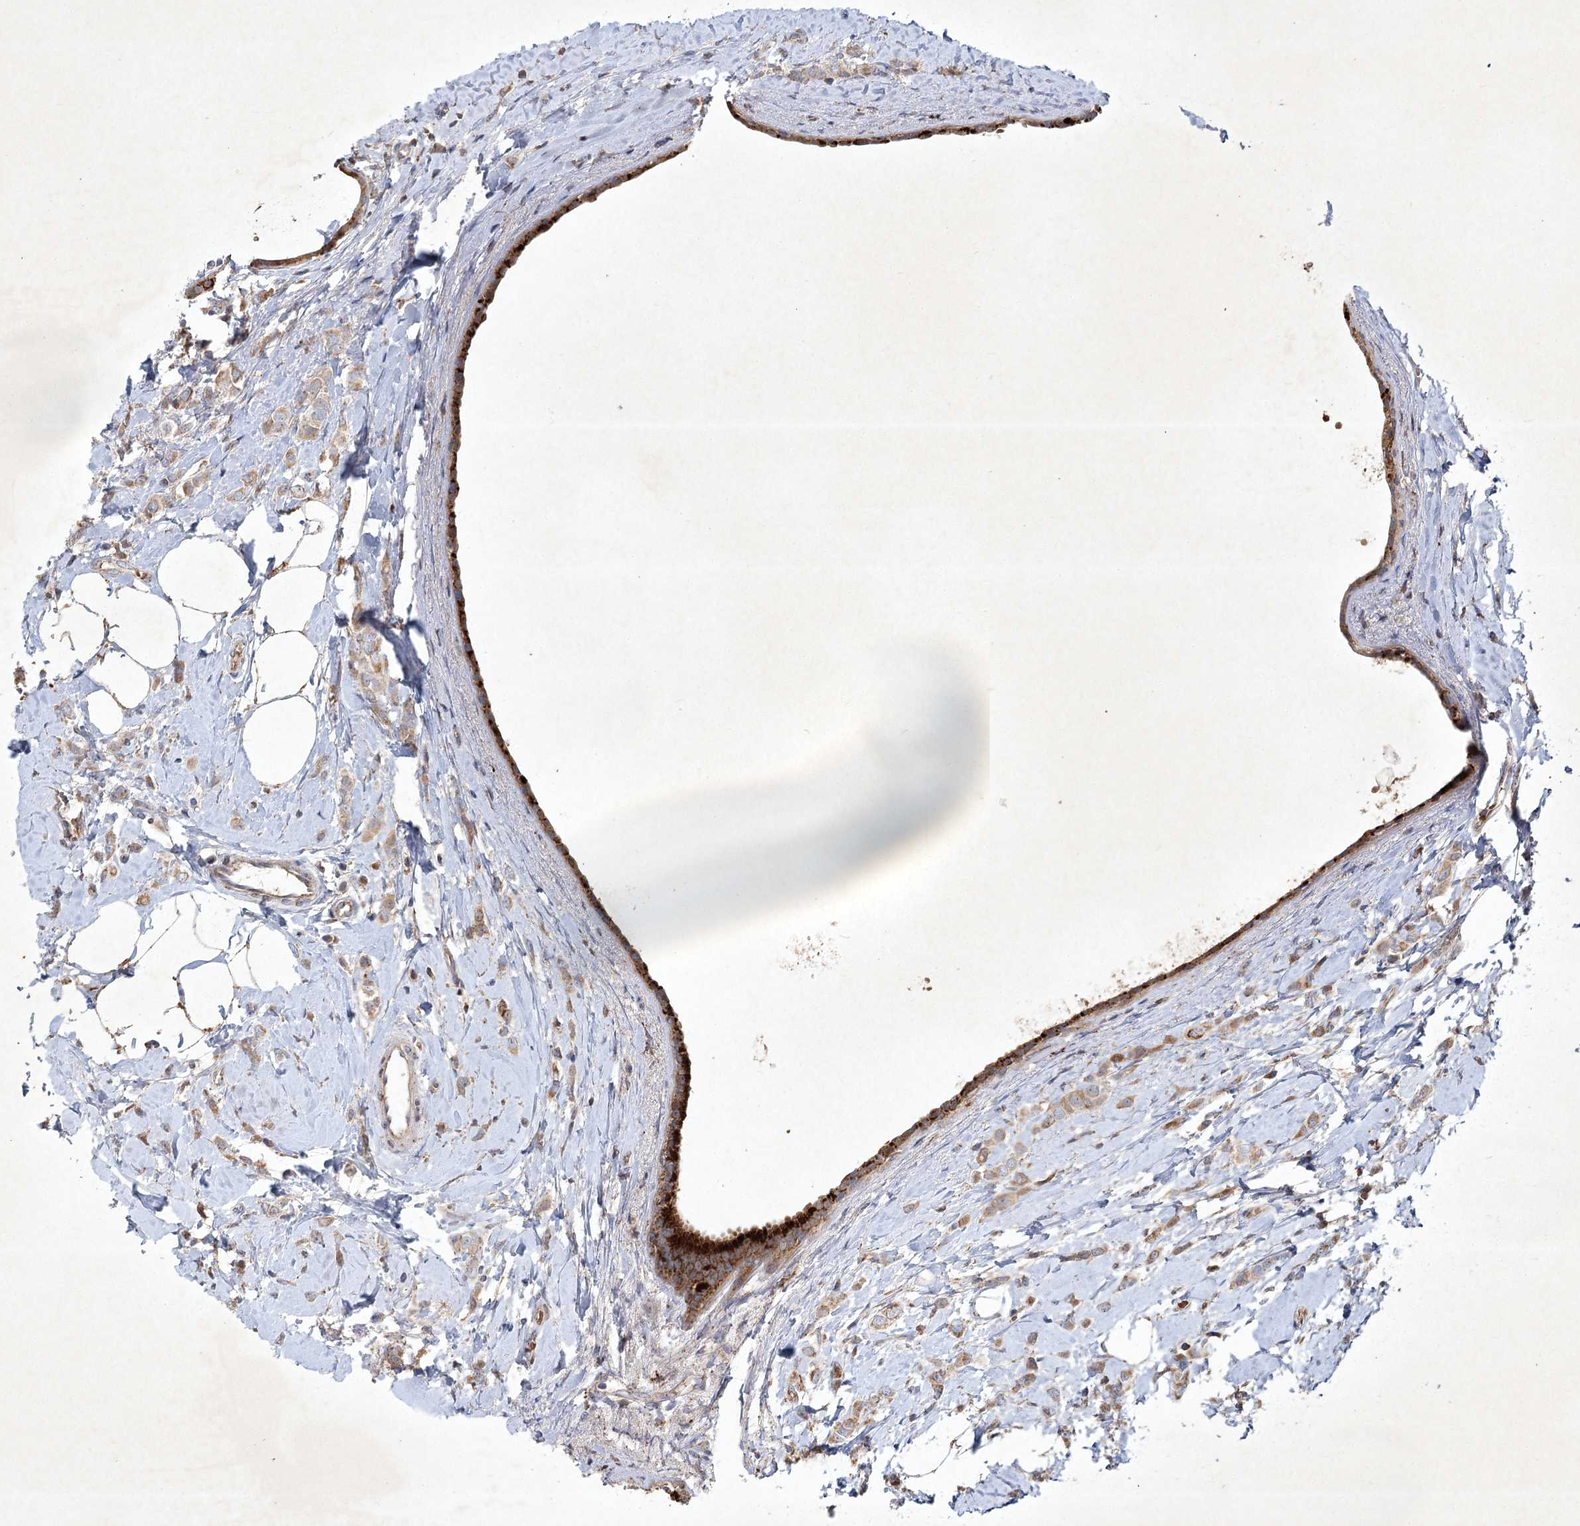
{"staining": {"intensity": "moderate", "quantity": ">75%", "location": "cytoplasmic/membranous"}, "tissue": "breast cancer", "cell_type": "Tumor cells", "image_type": "cancer", "snomed": [{"axis": "morphology", "description": "Lobular carcinoma"}, {"axis": "topography", "description": "Breast"}], "caption": "Protein staining of breast cancer (lobular carcinoma) tissue exhibits moderate cytoplasmic/membranous staining in approximately >75% of tumor cells. (DAB = brown stain, brightfield microscopy at high magnification).", "gene": "PYROXD2", "patient": {"sex": "female", "age": 47}}